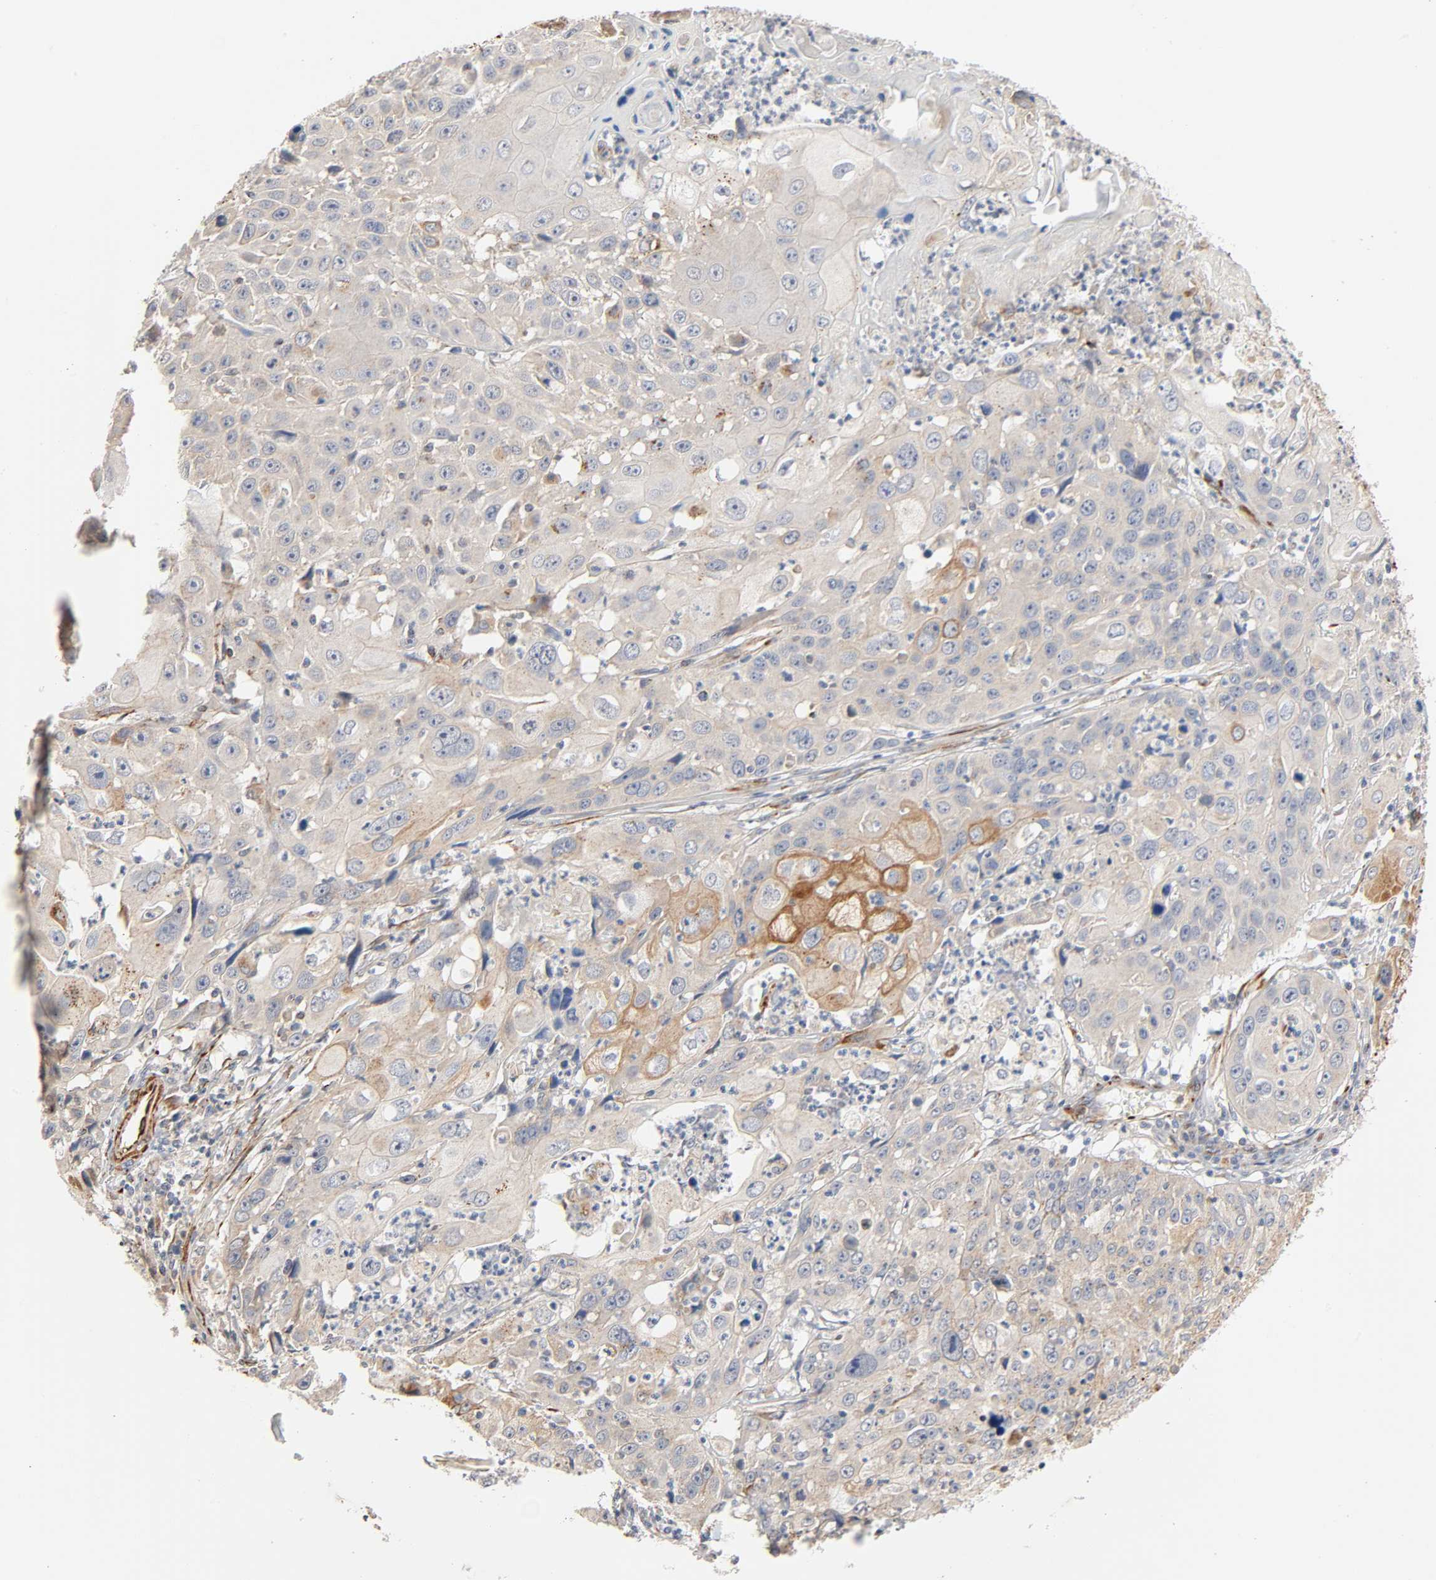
{"staining": {"intensity": "weak", "quantity": "25%-75%", "location": "cytoplasmic/membranous"}, "tissue": "cervical cancer", "cell_type": "Tumor cells", "image_type": "cancer", "snomed": [{"axis": "morphology", "description": "Squamous cell carcinoma, NOS"}, {"axis": "topography", "description": "Cervix"}], "caption": "Immunohistochemical staining of human cervical cancer displays low levels of weak cytoplasmic/membranous protein positivity in about 25%-75% of tumor cells.", "gene": "REEP6", "patient": {"sex": "female", "age": 39}}